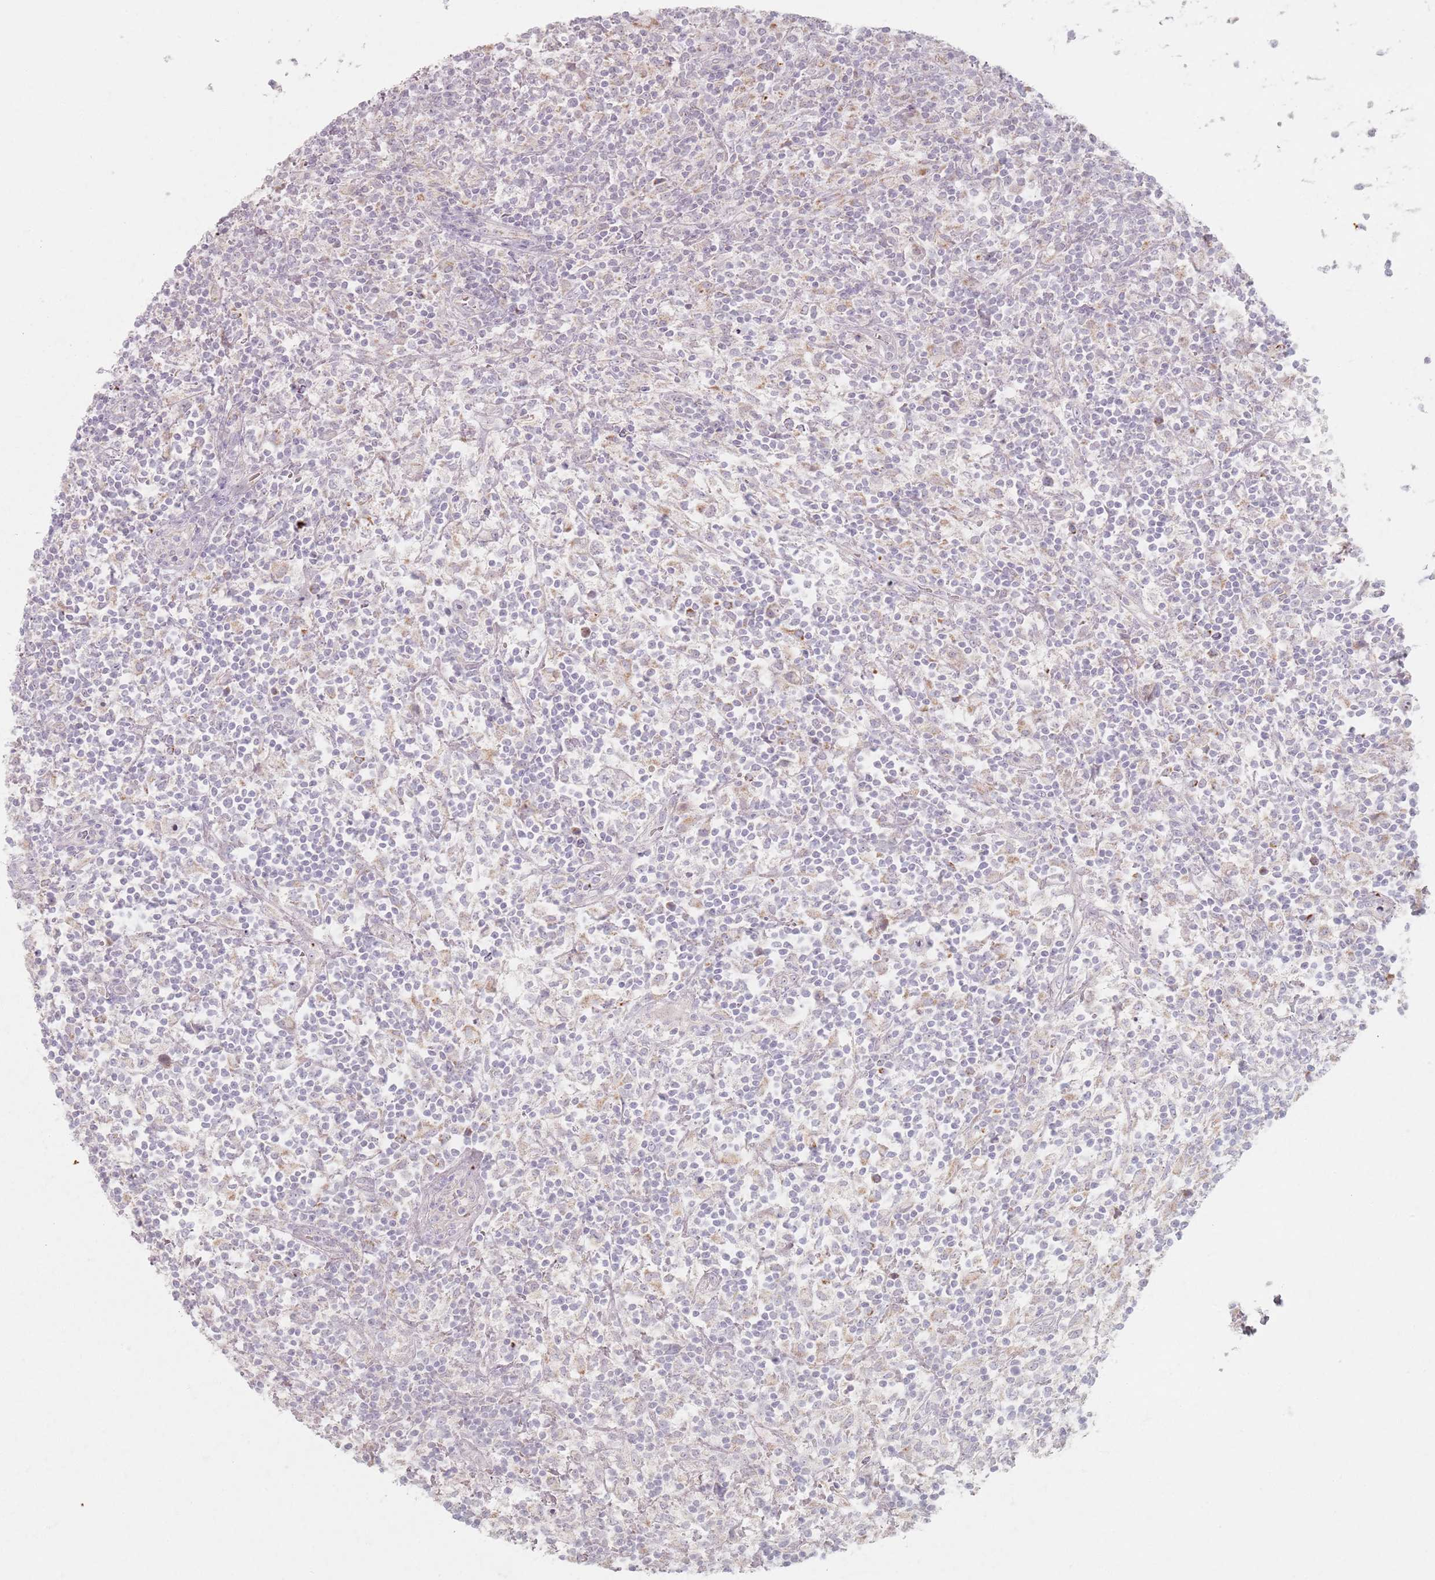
{"staining": {"intensity": "weak", "quantity": "<25%", "location": "cytoplasmic/membranous"}, "tissue": "lymphoma", "cell_type": "Tumor cells", "image_type": "cancer", "snomed": [{"axis": "morphology", "description": "Hodgkin's disease, NOS"}, {"axis": "topography", "description": "Lymph node"}], "caption": "The image shows no significant staining in tumor cells of lymphoma.", "gene": "PKD2L2", "patient": {"sex": "male", "age": 70}}